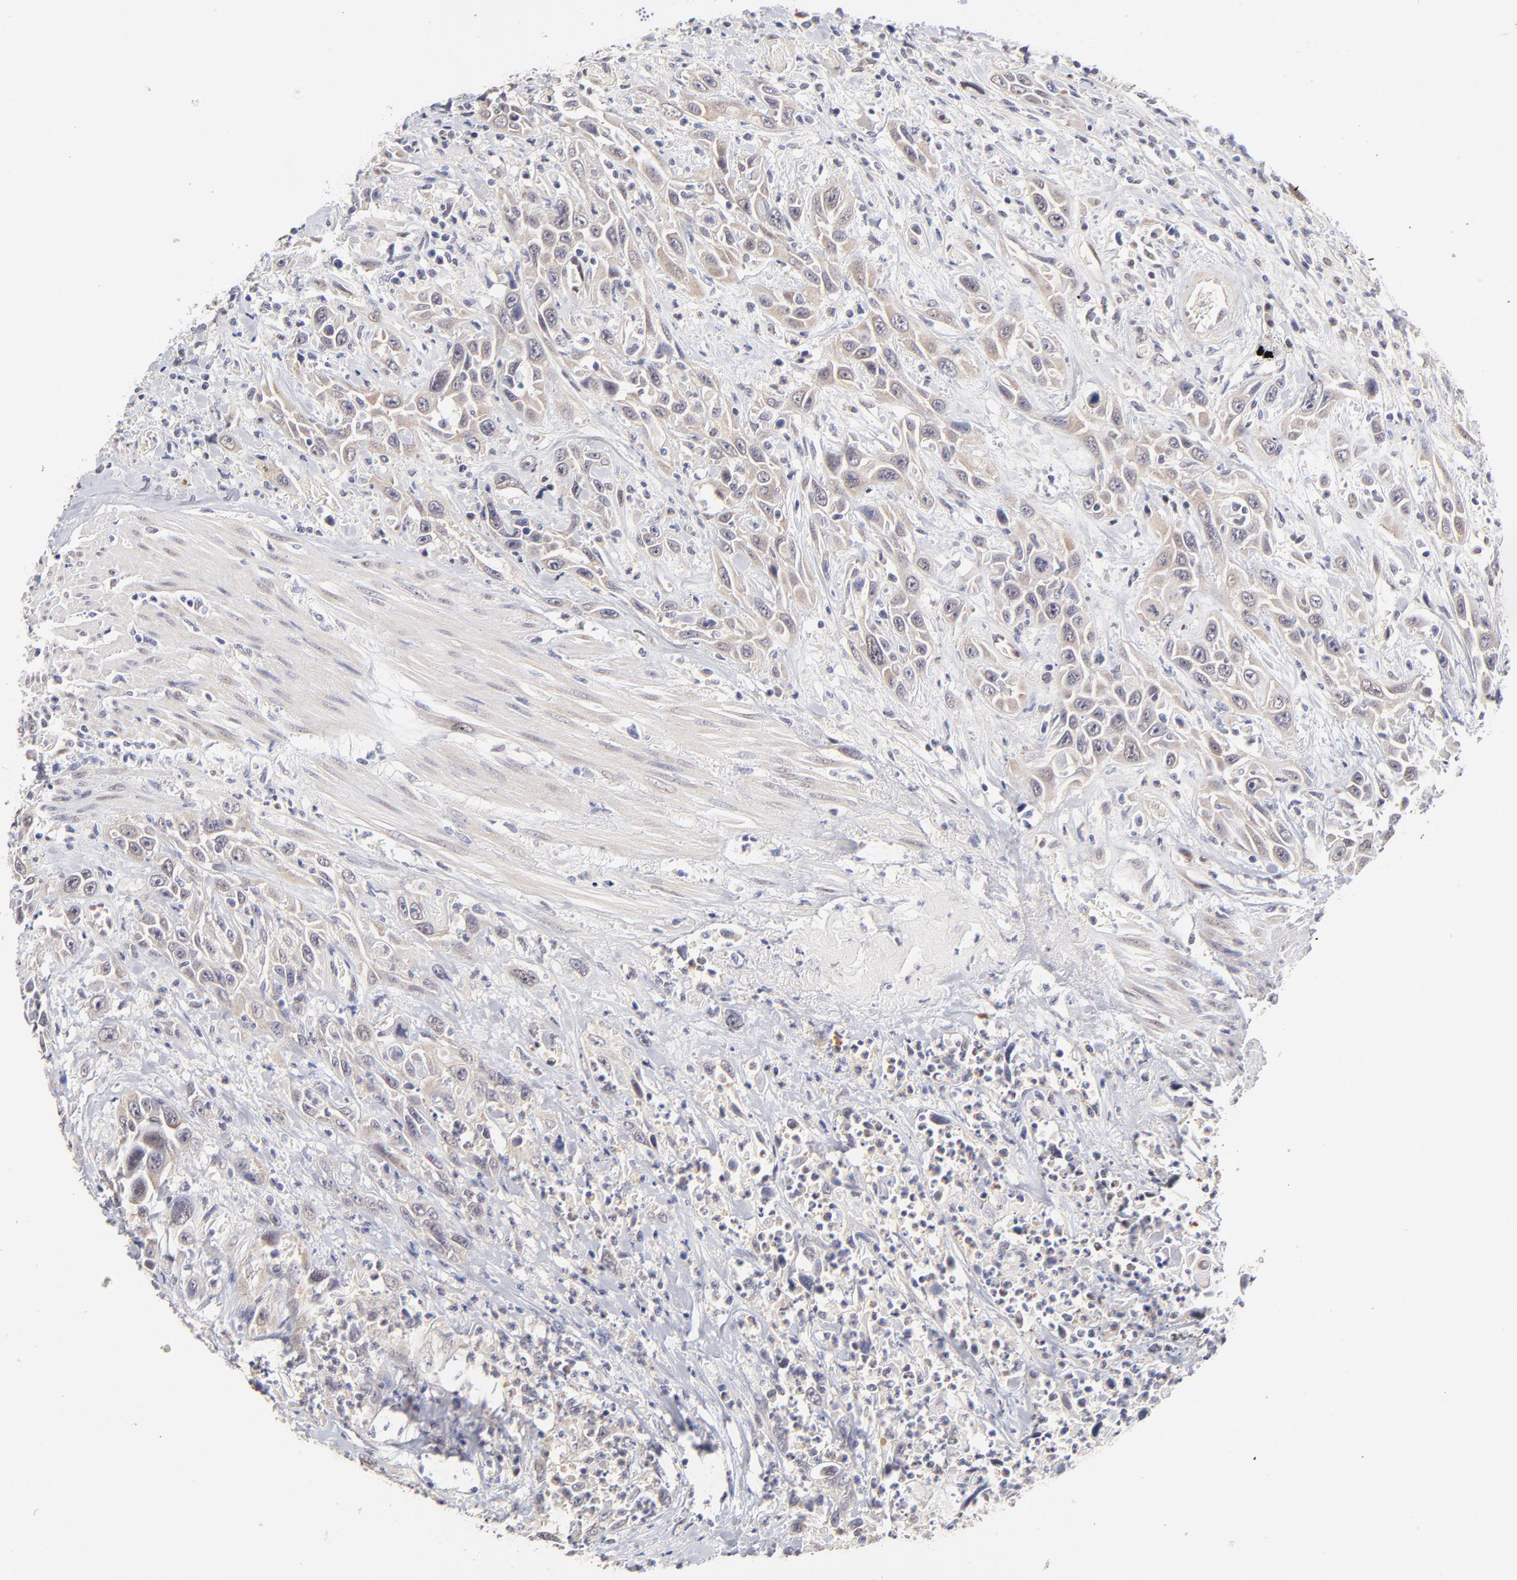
{"staining": {"intensity": "weak", "quantity": ">75%", "location": "cytoplasmic/membranous"}, "tissue": "urothelial cancer", "cell_type": "Tumor cells", "image_type": "cancer", "snomed": [{"axis": "morphology", "description": "Urothelial carcinoma, High grade"}, {"axis": "topography", "description": "Urinary bladder"}], "caption": "Protein analysis of urothelial cancer tissue reveals weak cytoplasmic/membranous staining in about >75% of tumor cells.", "gene": "ZNF10", "patient": {"sex": "female", "age": 84}}